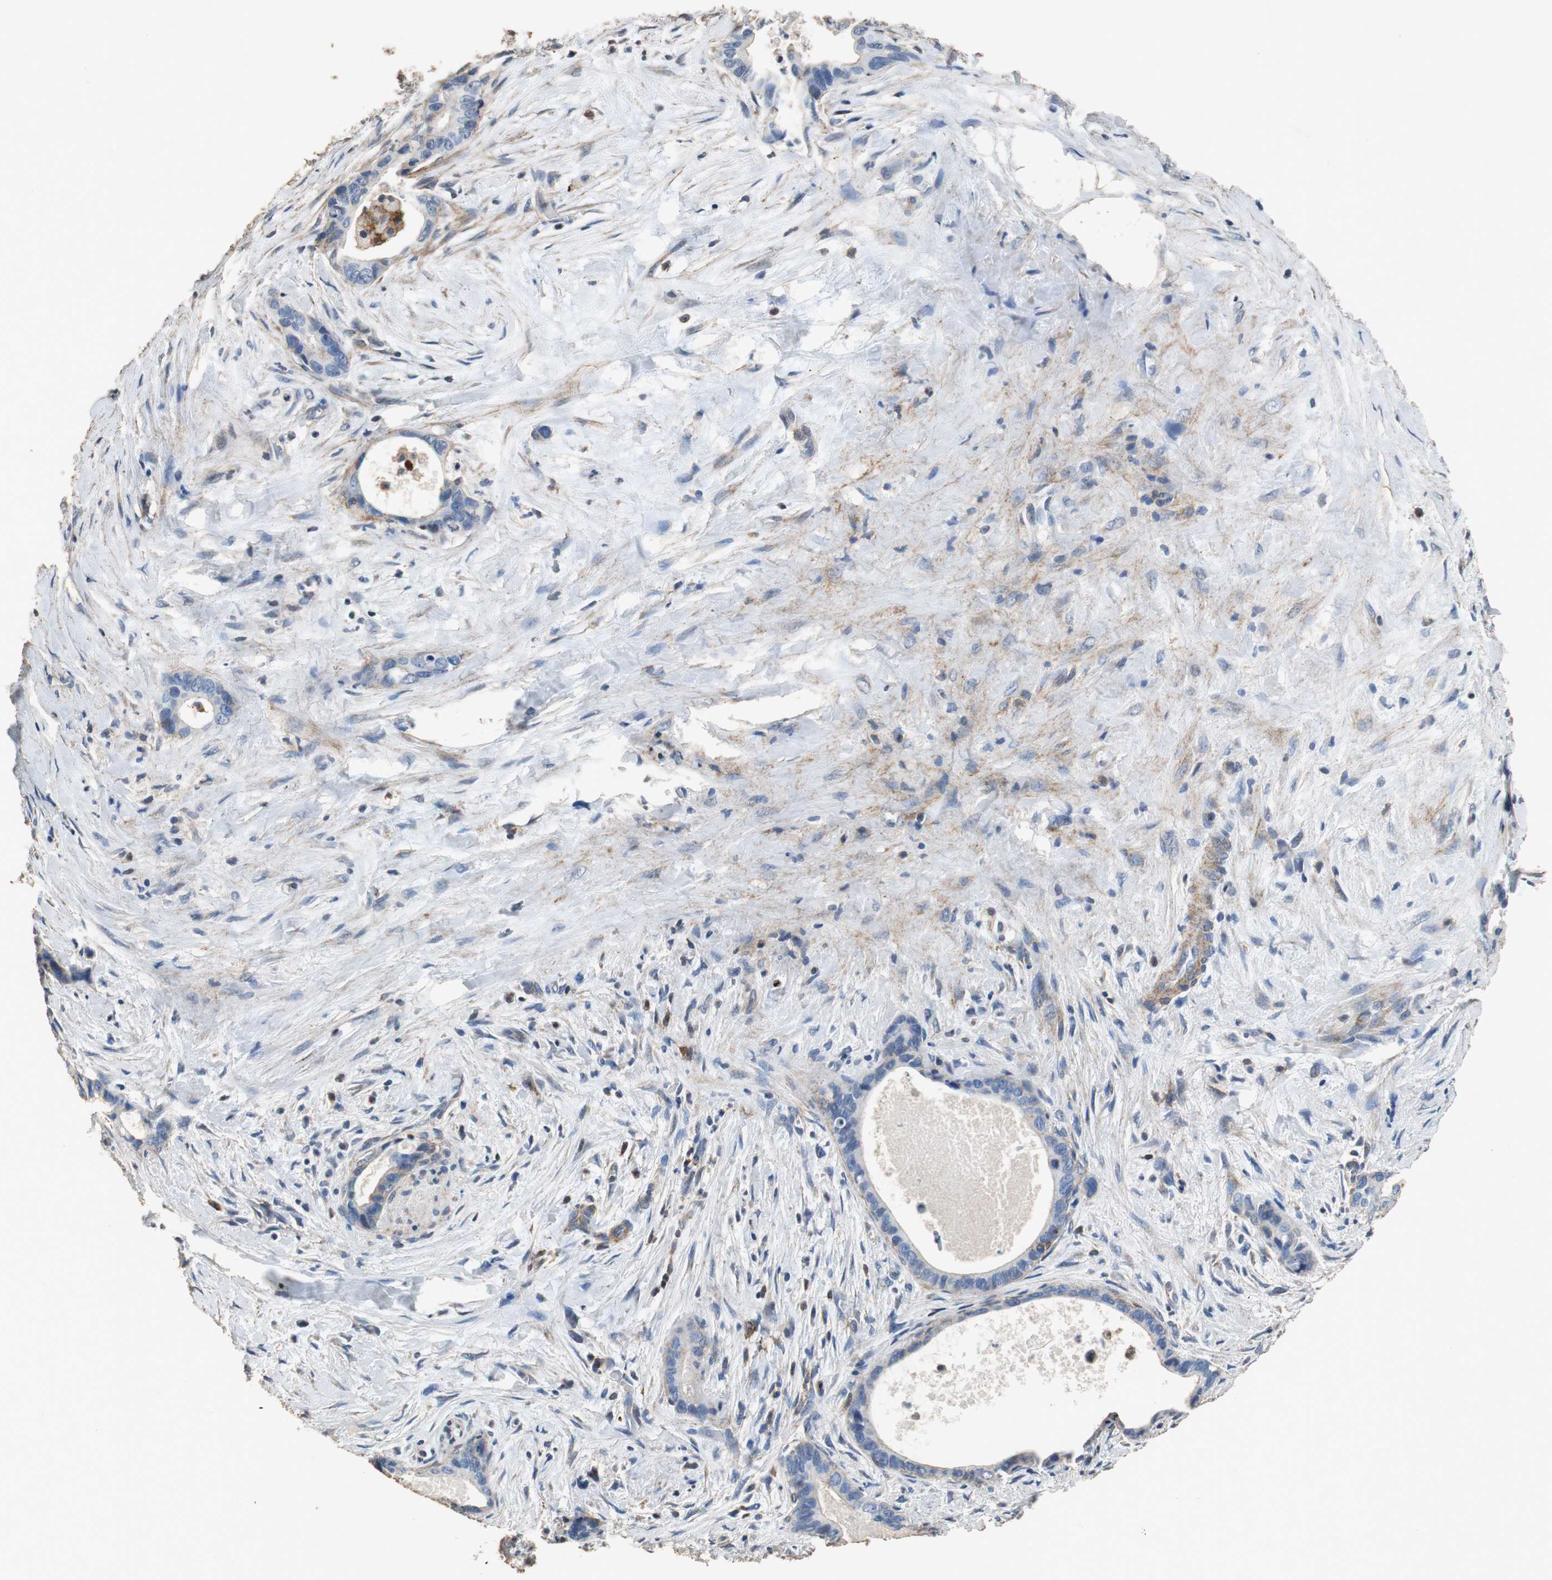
{"staining": {"intensity": "negative", "quantity": "none", "location": "none"}, "tissue": "liver cancer", "cell_type": "Tumor cells", "image_type": "cancer", "snomed": [{"axis": "morphology", "description": "Cholangiocarcinoma"}, {"axis": "topography", "description": "Liver"}], "caption": "Liver cancer was stained to show a protein in brown. There is no significant staining in tumor cells. (Immunohistochemistry, brightfield microscopy, high magnification).", "gene": "PRKRA", "patient": {"sex": "female", "age": 55}}